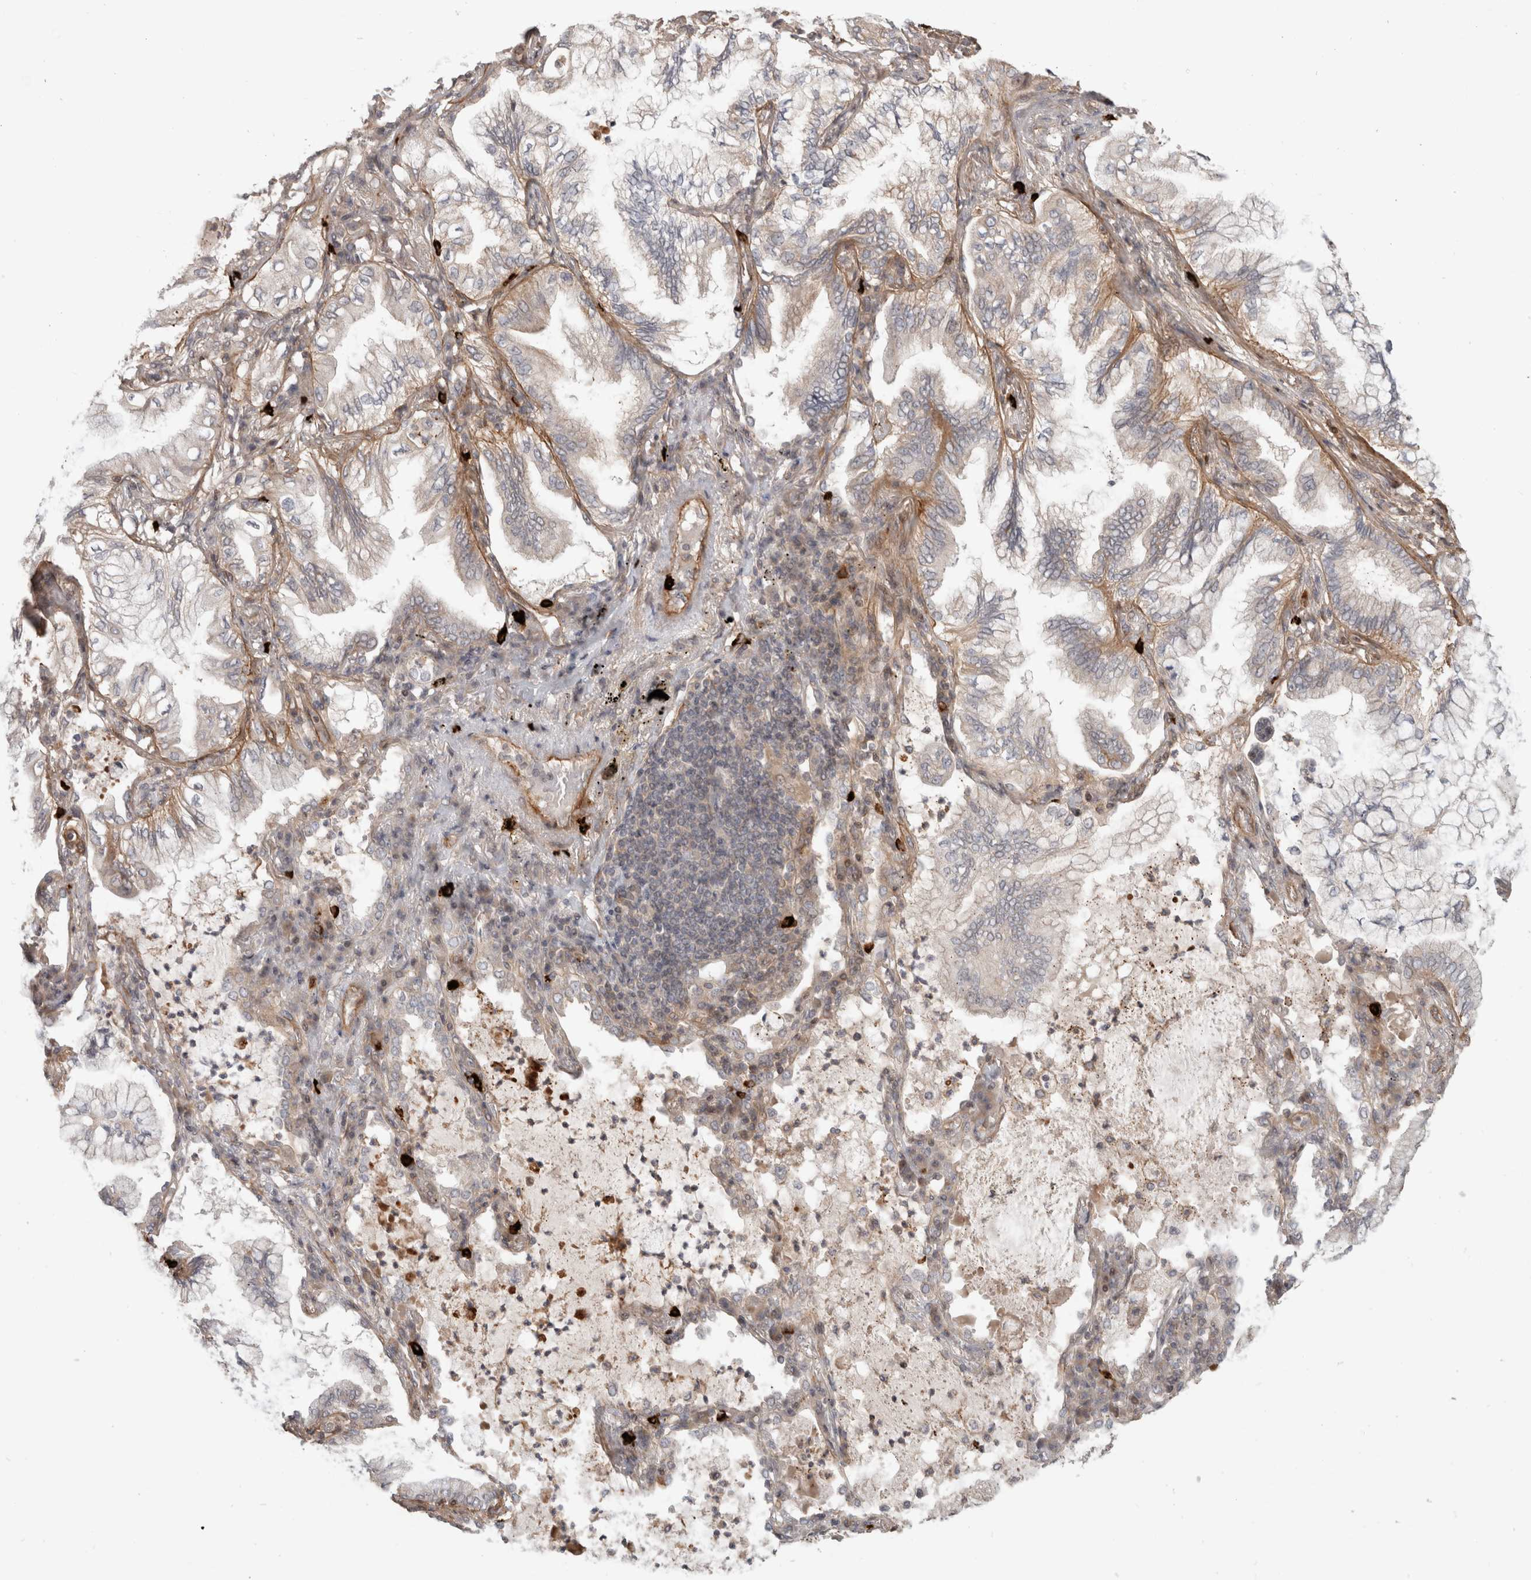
{"staining": {"intensity": "negative", "quantity": "none", "location": "none"}, "tissue": "lung cancer", "cell_type": "Tumor cells", "image_type": "cancer", "snomed": [{"axis": "morphology", "description": "Adenocarcinoma, NOS"}, {"axis": "topography", "description": "Lung"}], "caption": "Tumor cells are negative for protein expression in human lung cancer (adenocarcinoma).", "gene": "HSPG2", "patient": {"sex": "female", "age": 70}}